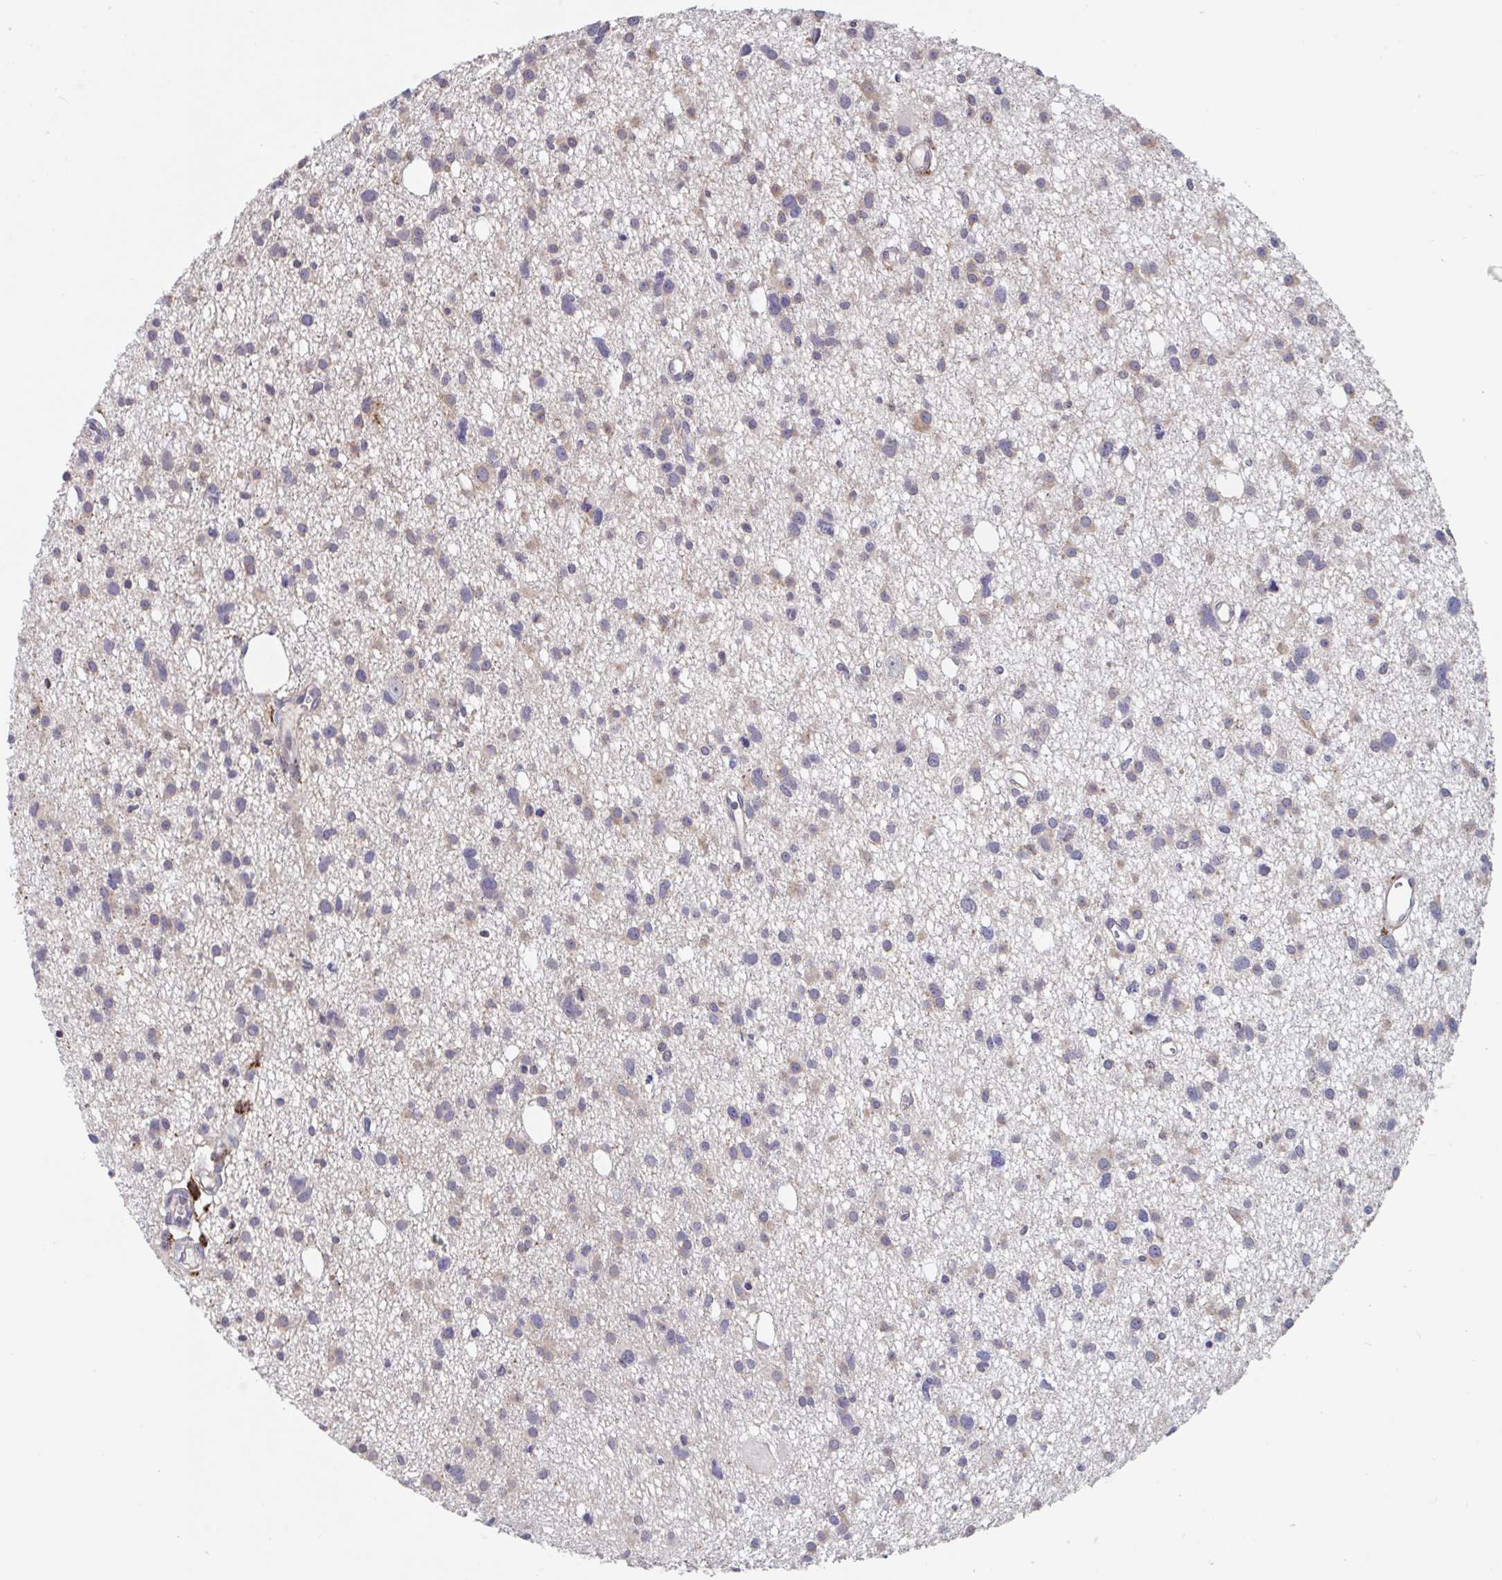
{"staining": {"intensity": "weak", "quantity": "25%-75%", "location": "cytoplasmic/membranous"}, "tissue": "glioma", "cell_type": "Tumor cells", "image_type": "cancer", "snomed": [{"axis": "morphology", "description": "Glioma, malignant, High grade"}, {"axis": "topography", "description": "Brain"}], "caption": "Human malignant high-grade glioma stained with a protein marker exhibits weak staining in tumor cells.", "gene": "SNX8", "patient": {"sex": "male", "age": 23}}